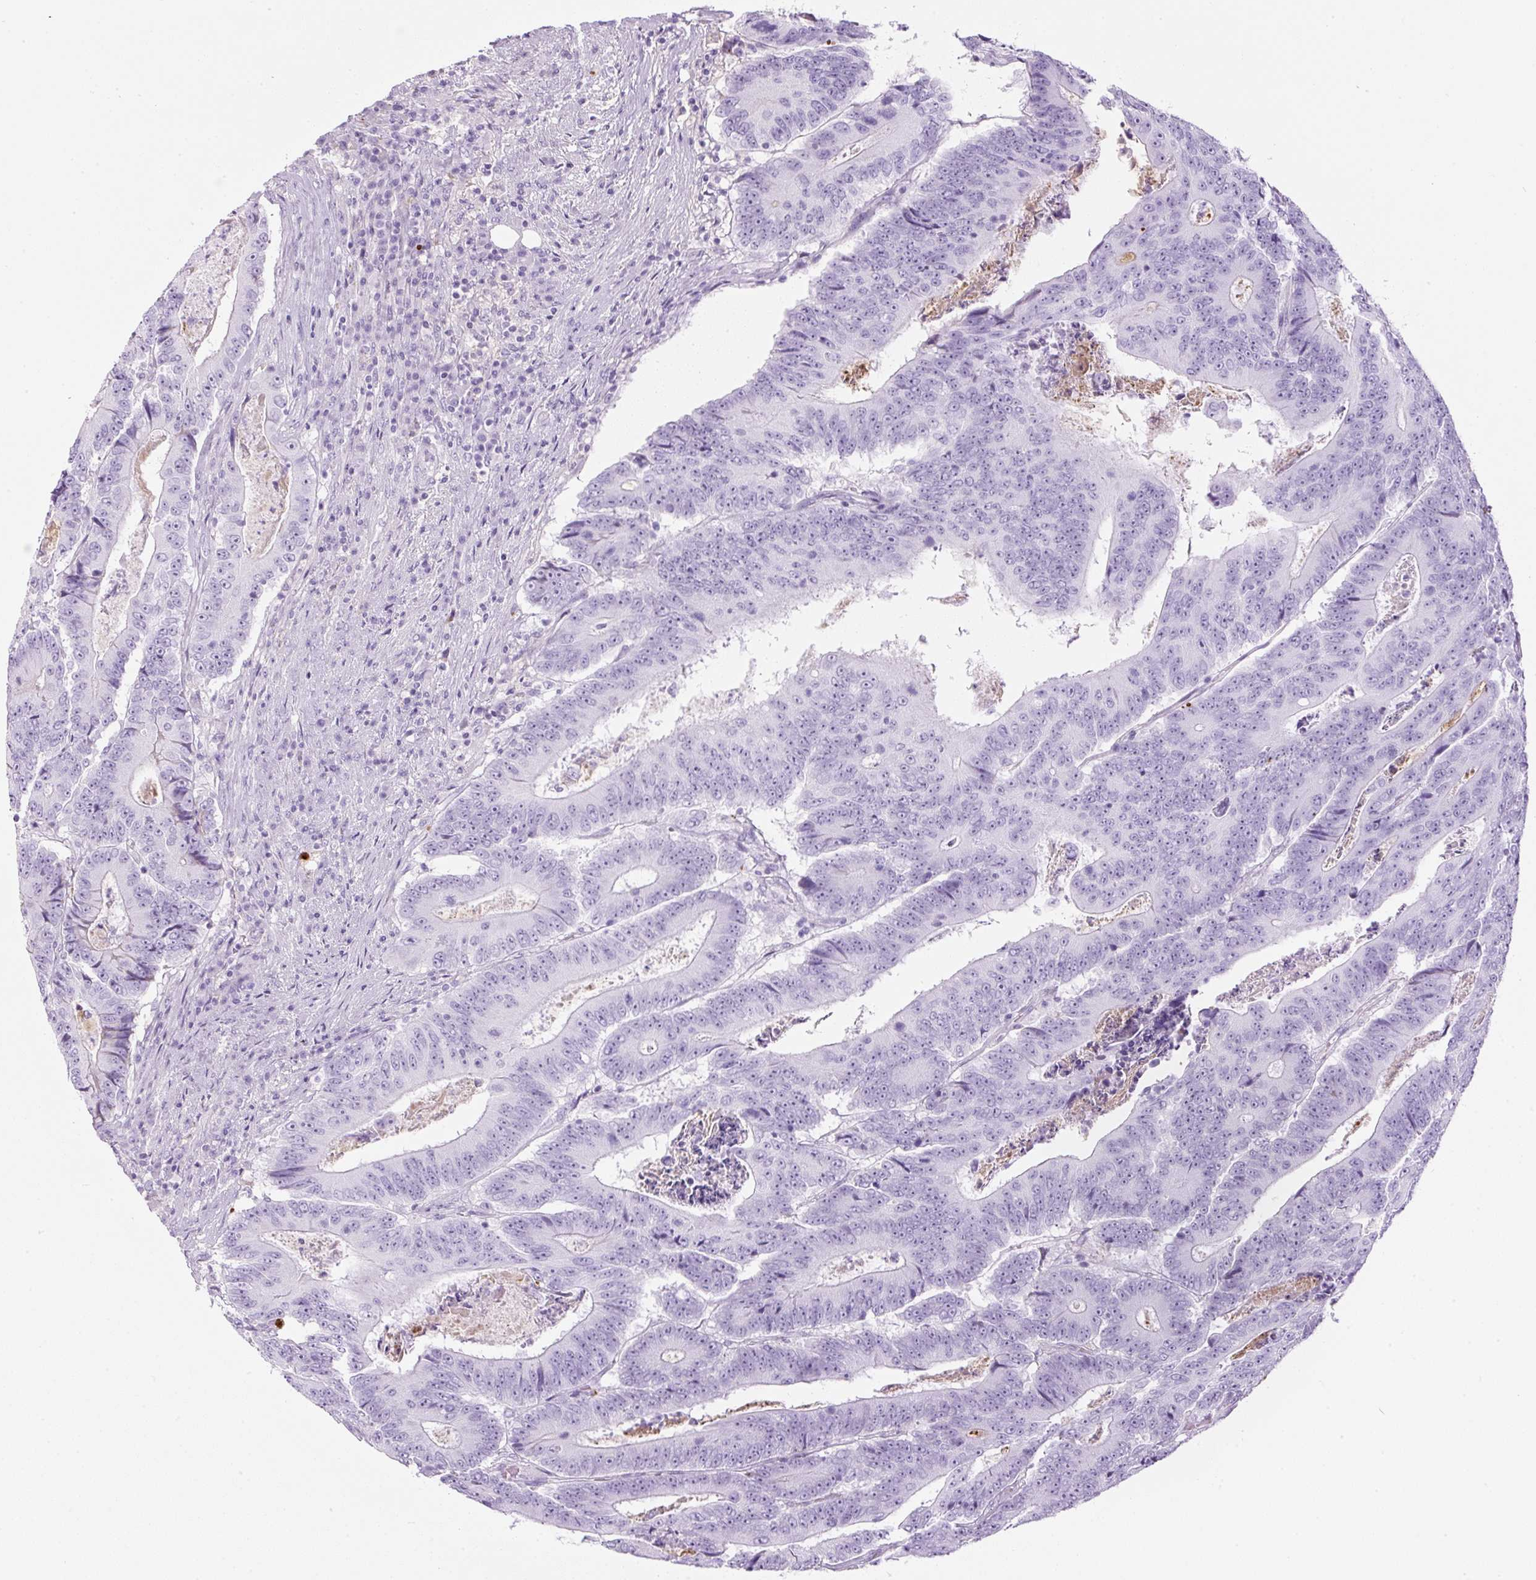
{"staining": {"intensity": "negative", "quantity": "none", "location": "none"}, "tissue": "colorectal cancer", "cell_type": "Tumor cells", "image_type": "cancer", "snomed": [{"axis": "morphology", "description": "Adenocarcinoma, NOS"}, {"axis": "topography", "description": "Colon"}], "caption": "The histopathology image exhibits no significant positivity in tumor cells of colorectal adenocarcinoma. Nuclei are stained in blue.", "gene": "APOA1", "patient": {"sex": "male", "age": 83}}